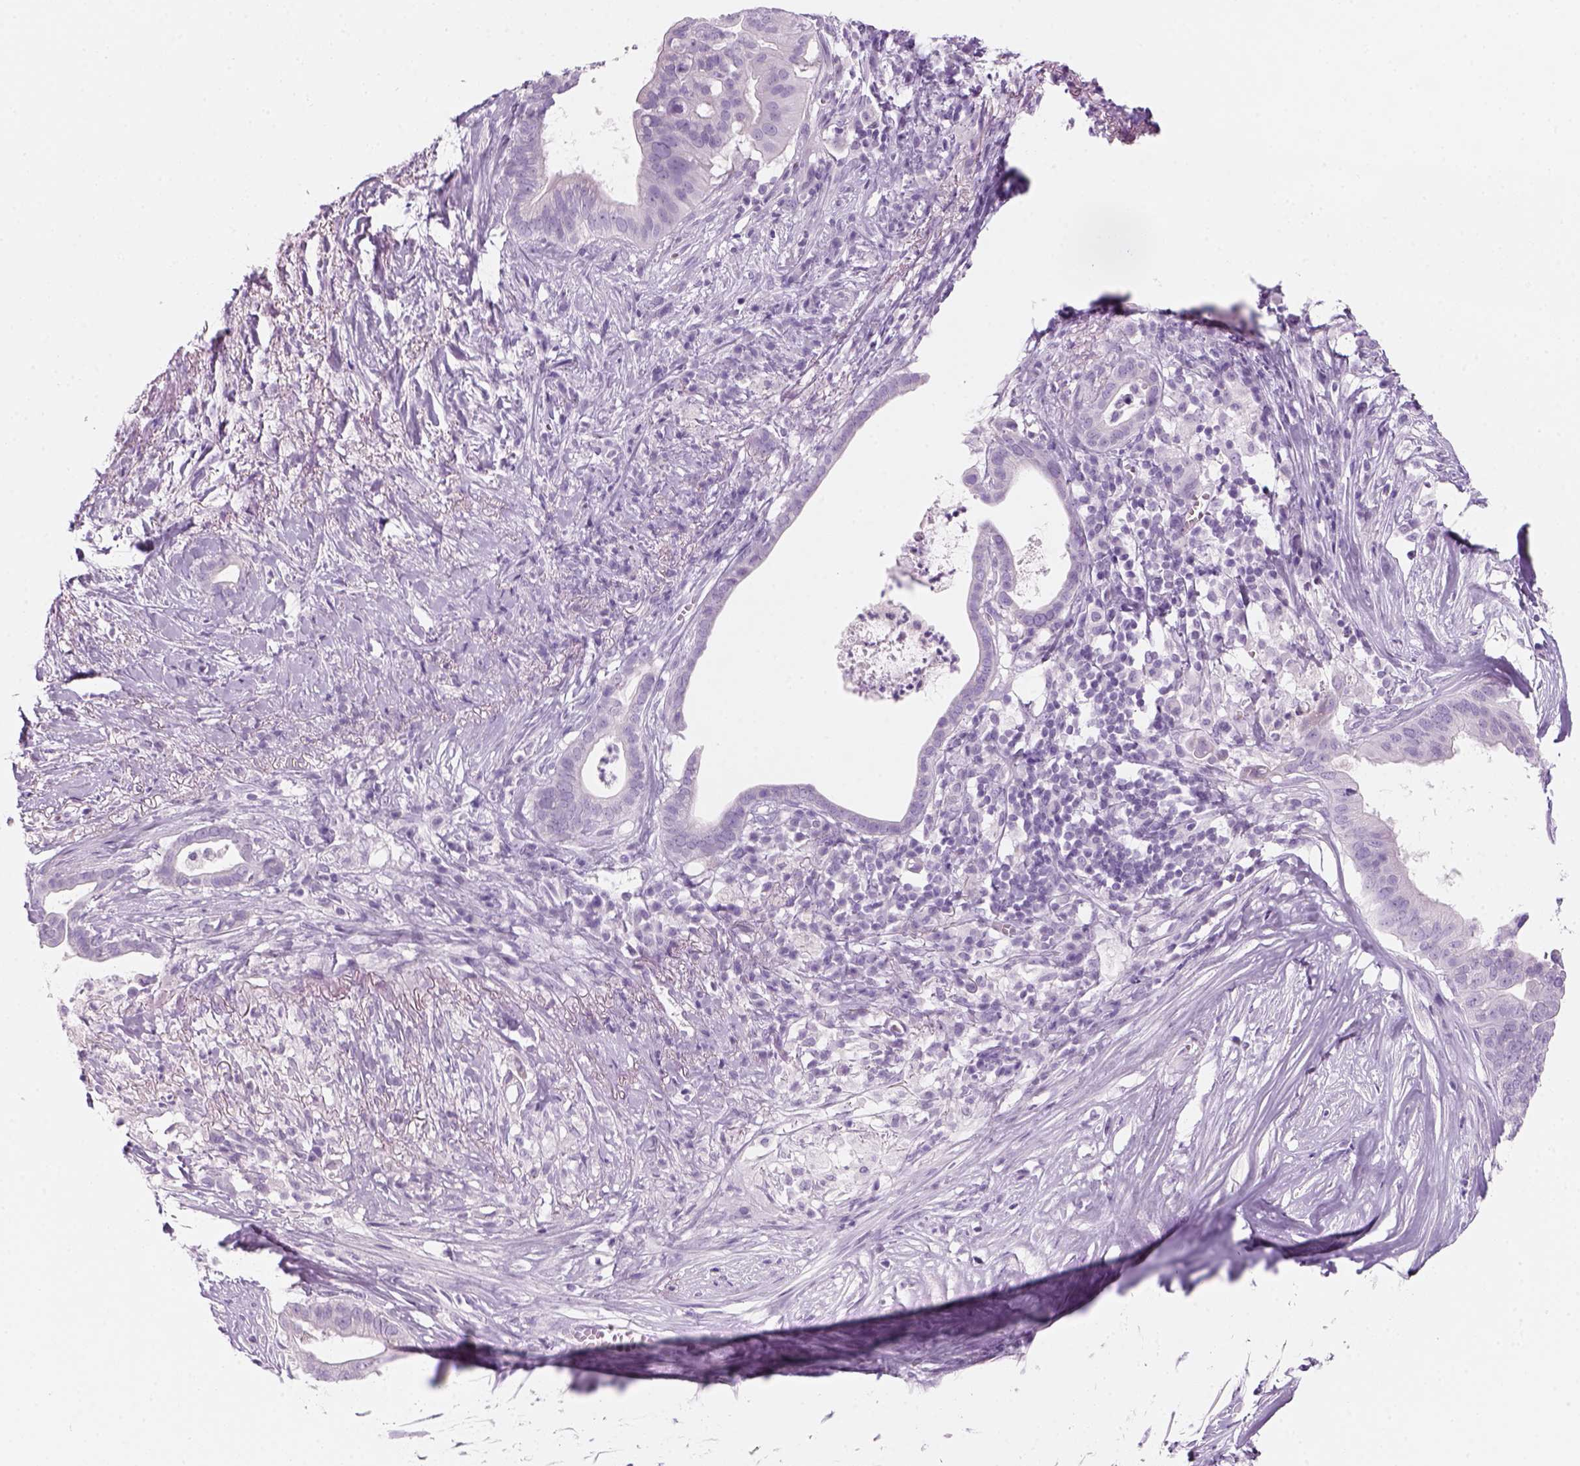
{"staining": {"intensity": "negative", "quantity": "none", "location": "none"}, "tissue": "pancreatic cancer", "cell_type": "Tumor cells", "image_type": "cancer", "snomed": [{"axis": "morphology", "description": "Adenocarcinoma, NOS"}, {"axis": "topography", "description": "Pancreas"}], "caption": "Immunohistochemical staining of human adenocarcinoma (pancreatic) demonstrates no significant positivity in tumor cells. The staining is performed using DAB (3,3'-diaminobenzidine) brown chromogen with nuclei counter-stained in using hematoxylin.", "gene": "KRTAP11-1", "patient": {"sex": "male", "age": 61}}